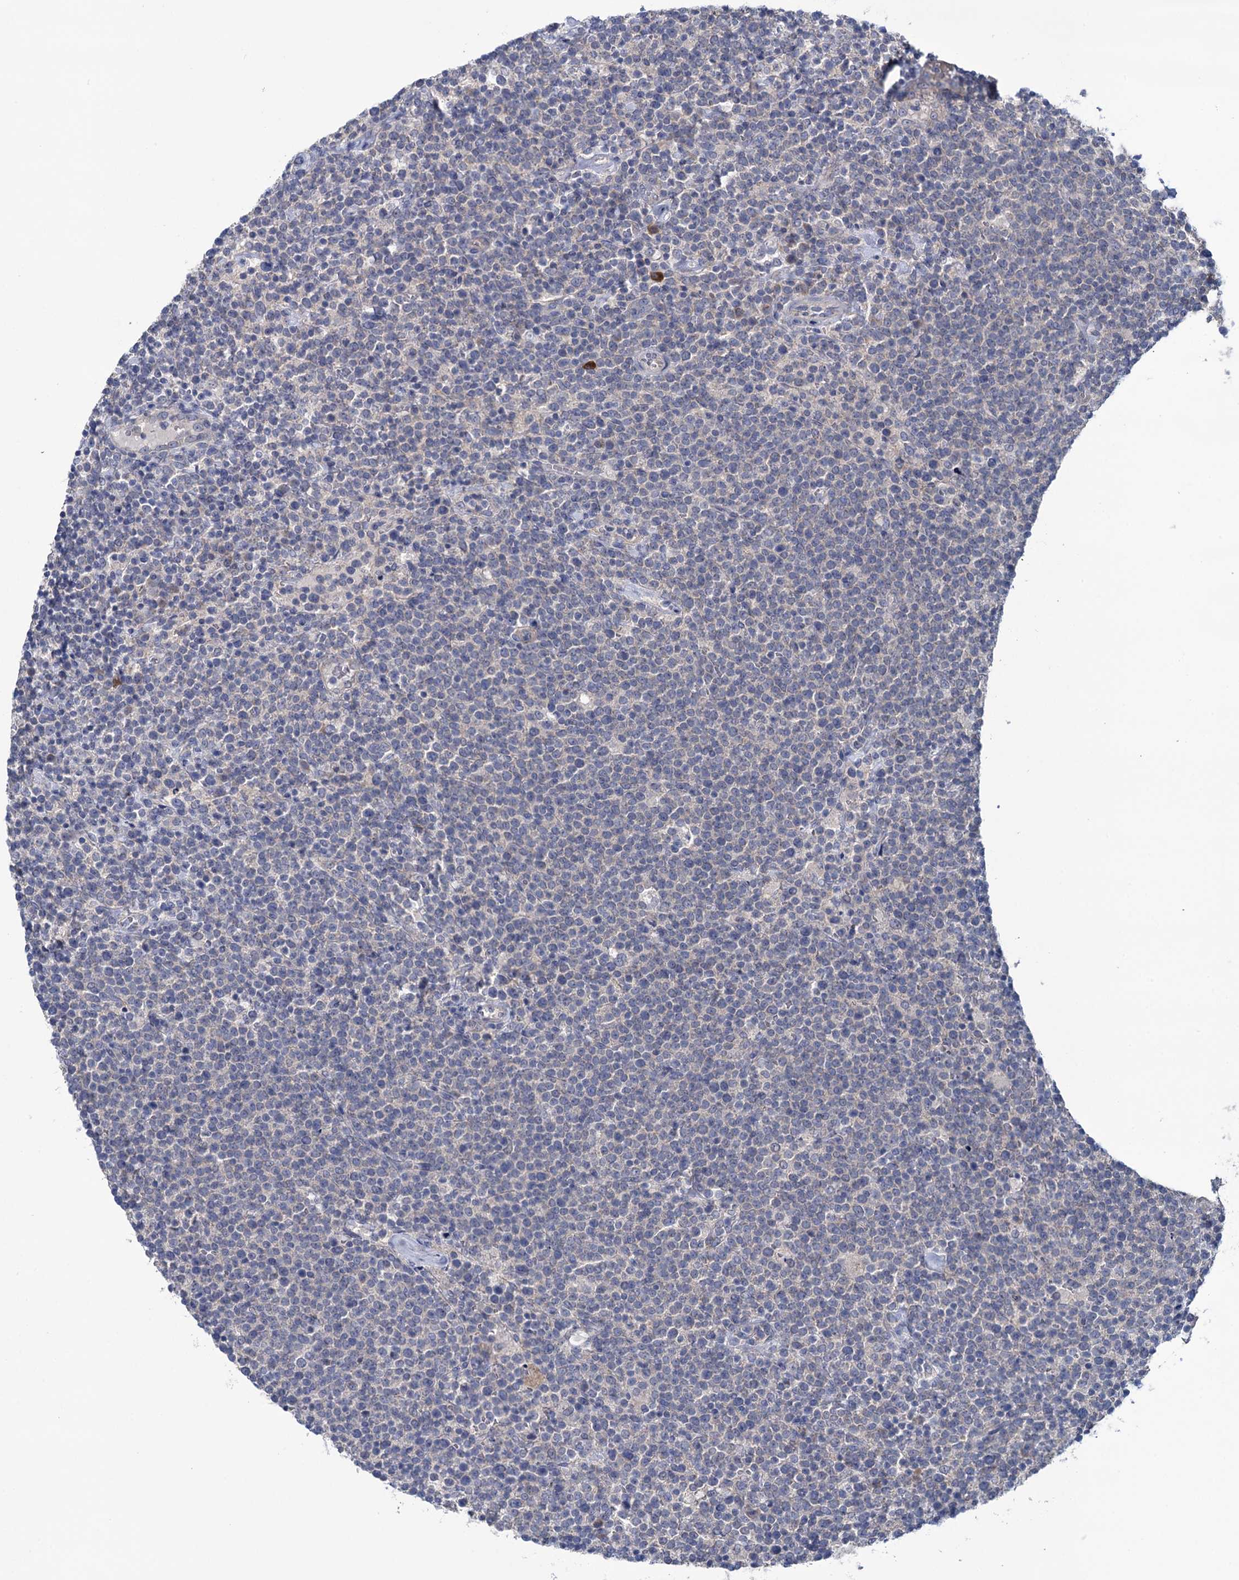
{"staining": {"intensity": "negative", "quantity": "none", "location": "none"}, "tissue": "lymphoma", "cell_type": "Tumor cells", "image_type": "cancer", "snomed": [{"axis": "morphology", "description": "Malignant lymphoma, non-Hodgkin's type, High grade"}, {"axis": "topography", "description": "Lymph node"}], "caption": "The micrograph exhibits no significant positivity in tumor cells of malignant lymphoma, non-Hodgkin's type (high-grade).", "gene": "GSTM2", "patient": {"sex": "male", "age": 61}}